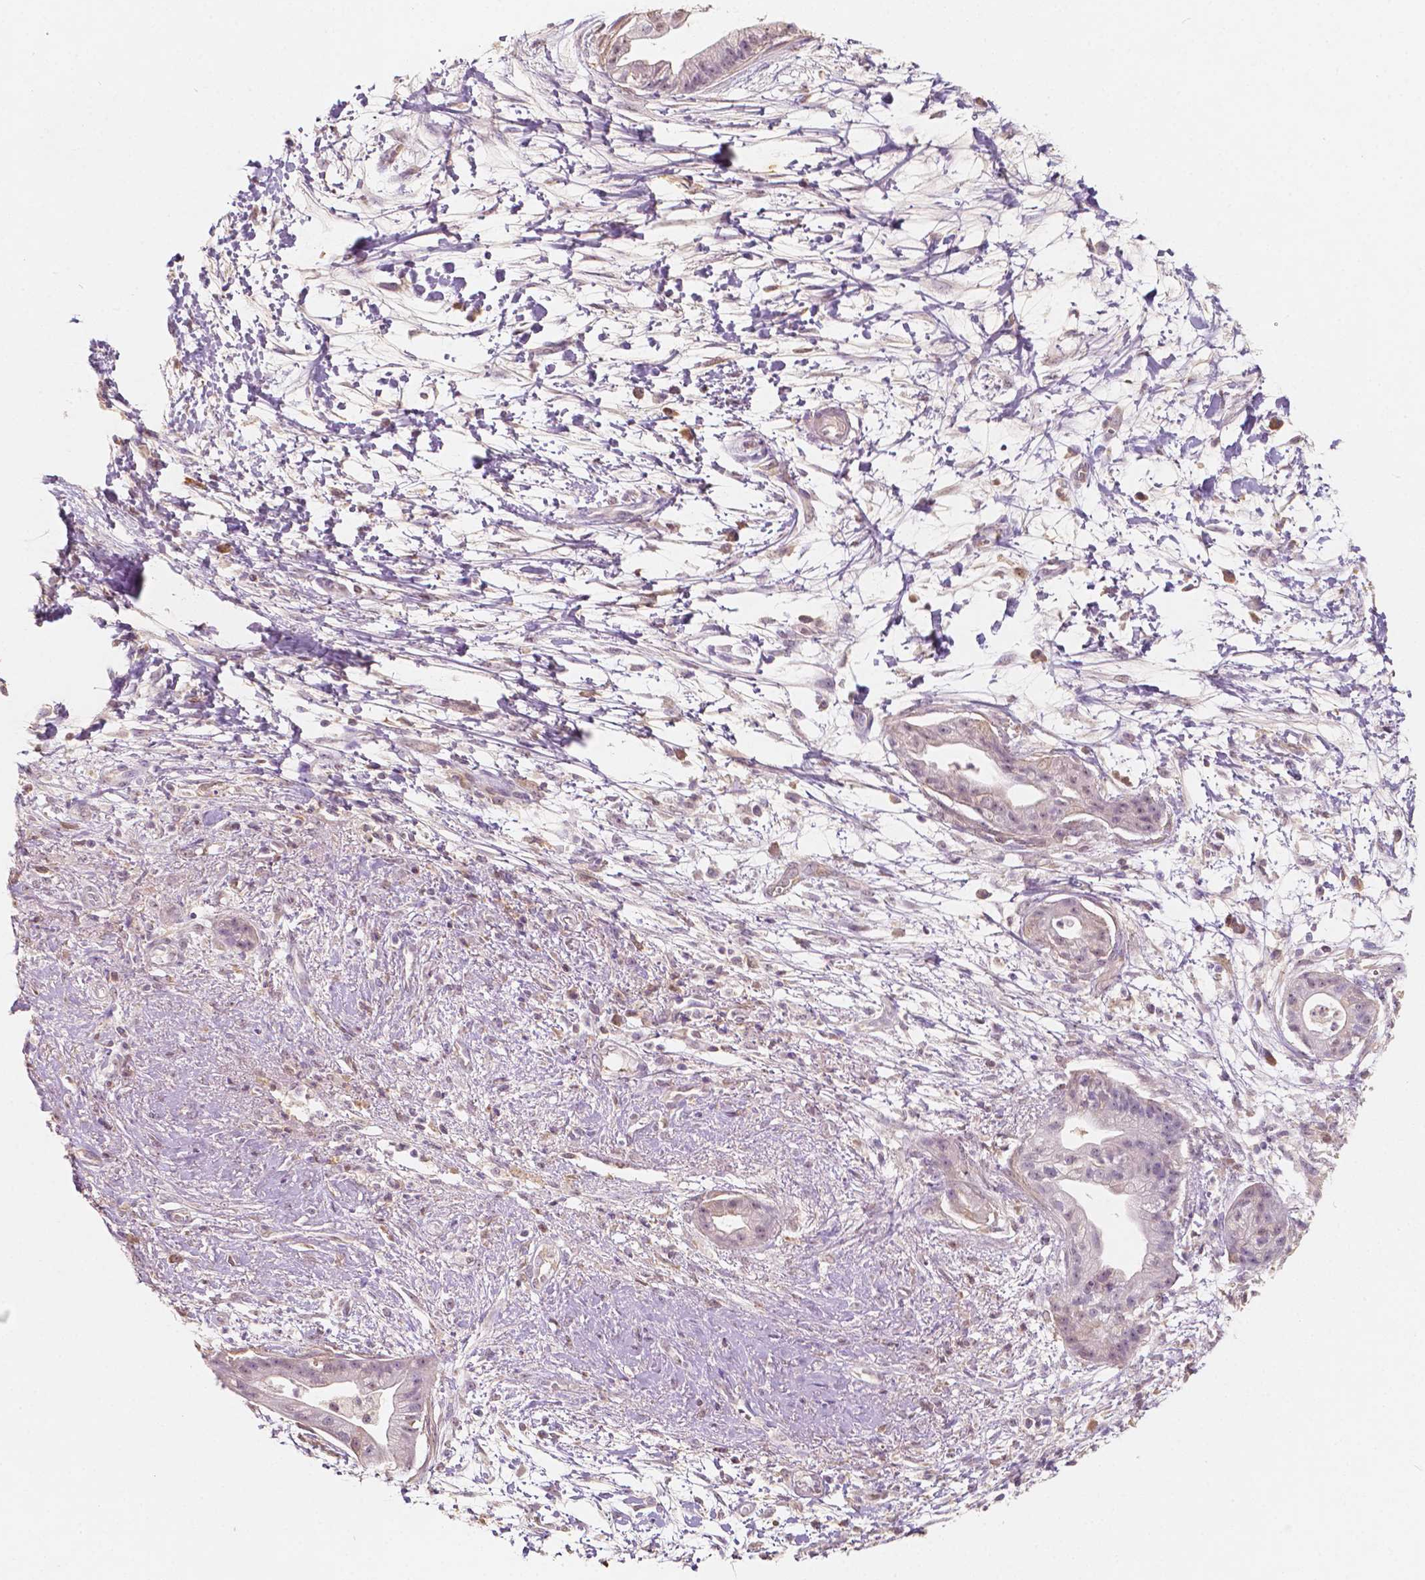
{"staining": {"intensity": "weak", "quantity": "<25%", "location": "nuclear"}, "tissue": "pancreatic cancer", "cell_type": "Tumor cells", "image_type": "cancer", "snomed": [{"axis": "morphology", "description": "Normal tissue, NOS"}, {"axis": "morphology", "description": "Adenocarcinoma, NOS"}, {"axis": "topography", "description": "Lymph node"}, {"axis": "topography", "description": "Pancreas"}], "caption": "Pancreatic cancer (adenocarcinoma) was stained to show a protein in brown. There is no significant positivity in tumor cells. (DAB (3,3'-diaminobenzidine) IHC with hematoxylin counter stain).", "gene": "SOX15", "patient": {"sex": "female", "age": 58}}